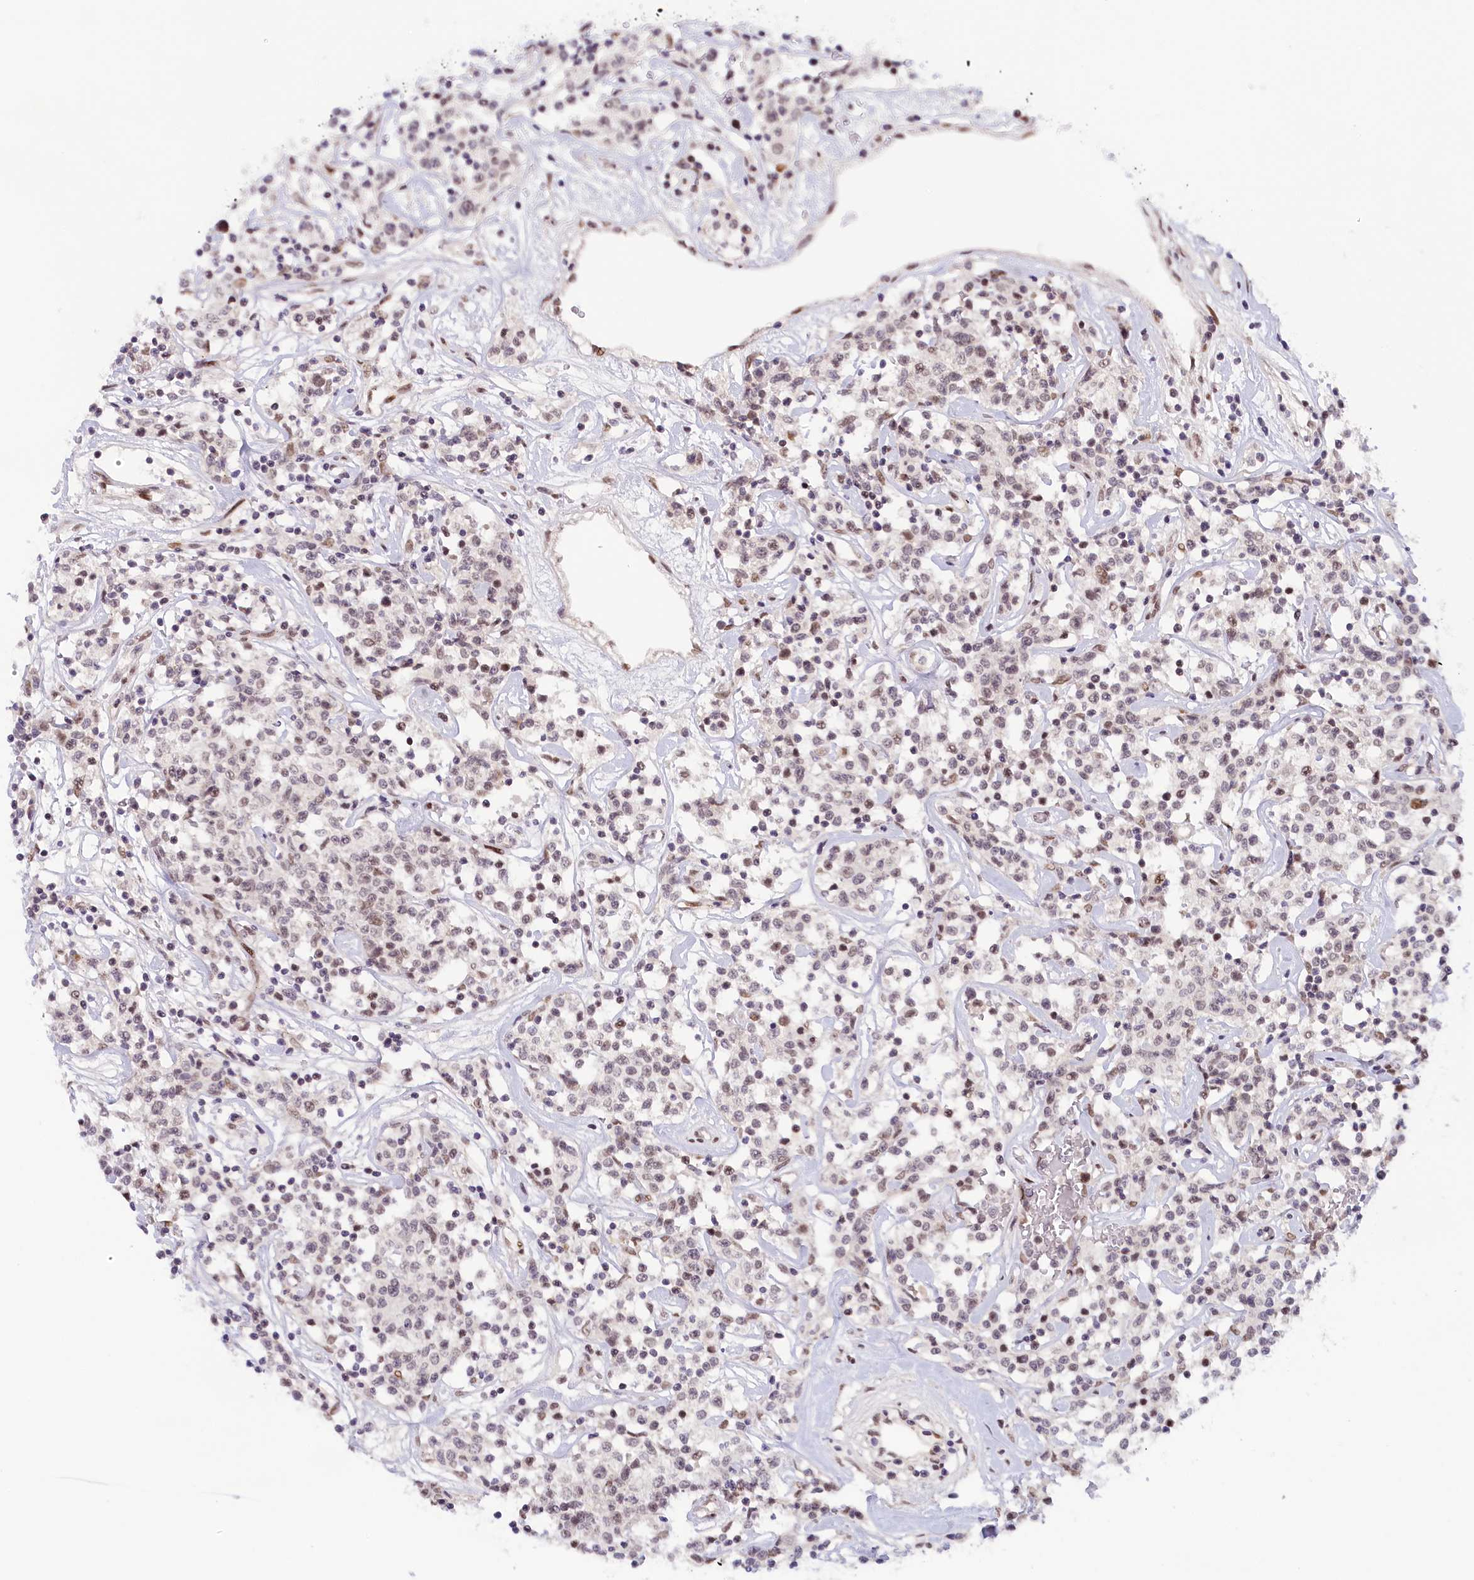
{"staining": {"intensity": "weak", "quantity": ">75%", "location": "nuclear"}, "tissue": "lymphoma", "cell_type": "Tumor cells", "image_type": "cancer", "snomed": [{"axis": "morphology", "description": "Malignant lymphoma, non-Hodgkin's type, Low grade"}, {"axis": "topography", "description": "Small intestine"}], "caption": "The image exhibits staining of low-grade malignant lymphoma, non-Hodgkin's type, revealing weak nuclear protein staining (brown color) within tumor cells.", "gene": "SEC31B", "patient": {"sex": "female", "age": 59}}